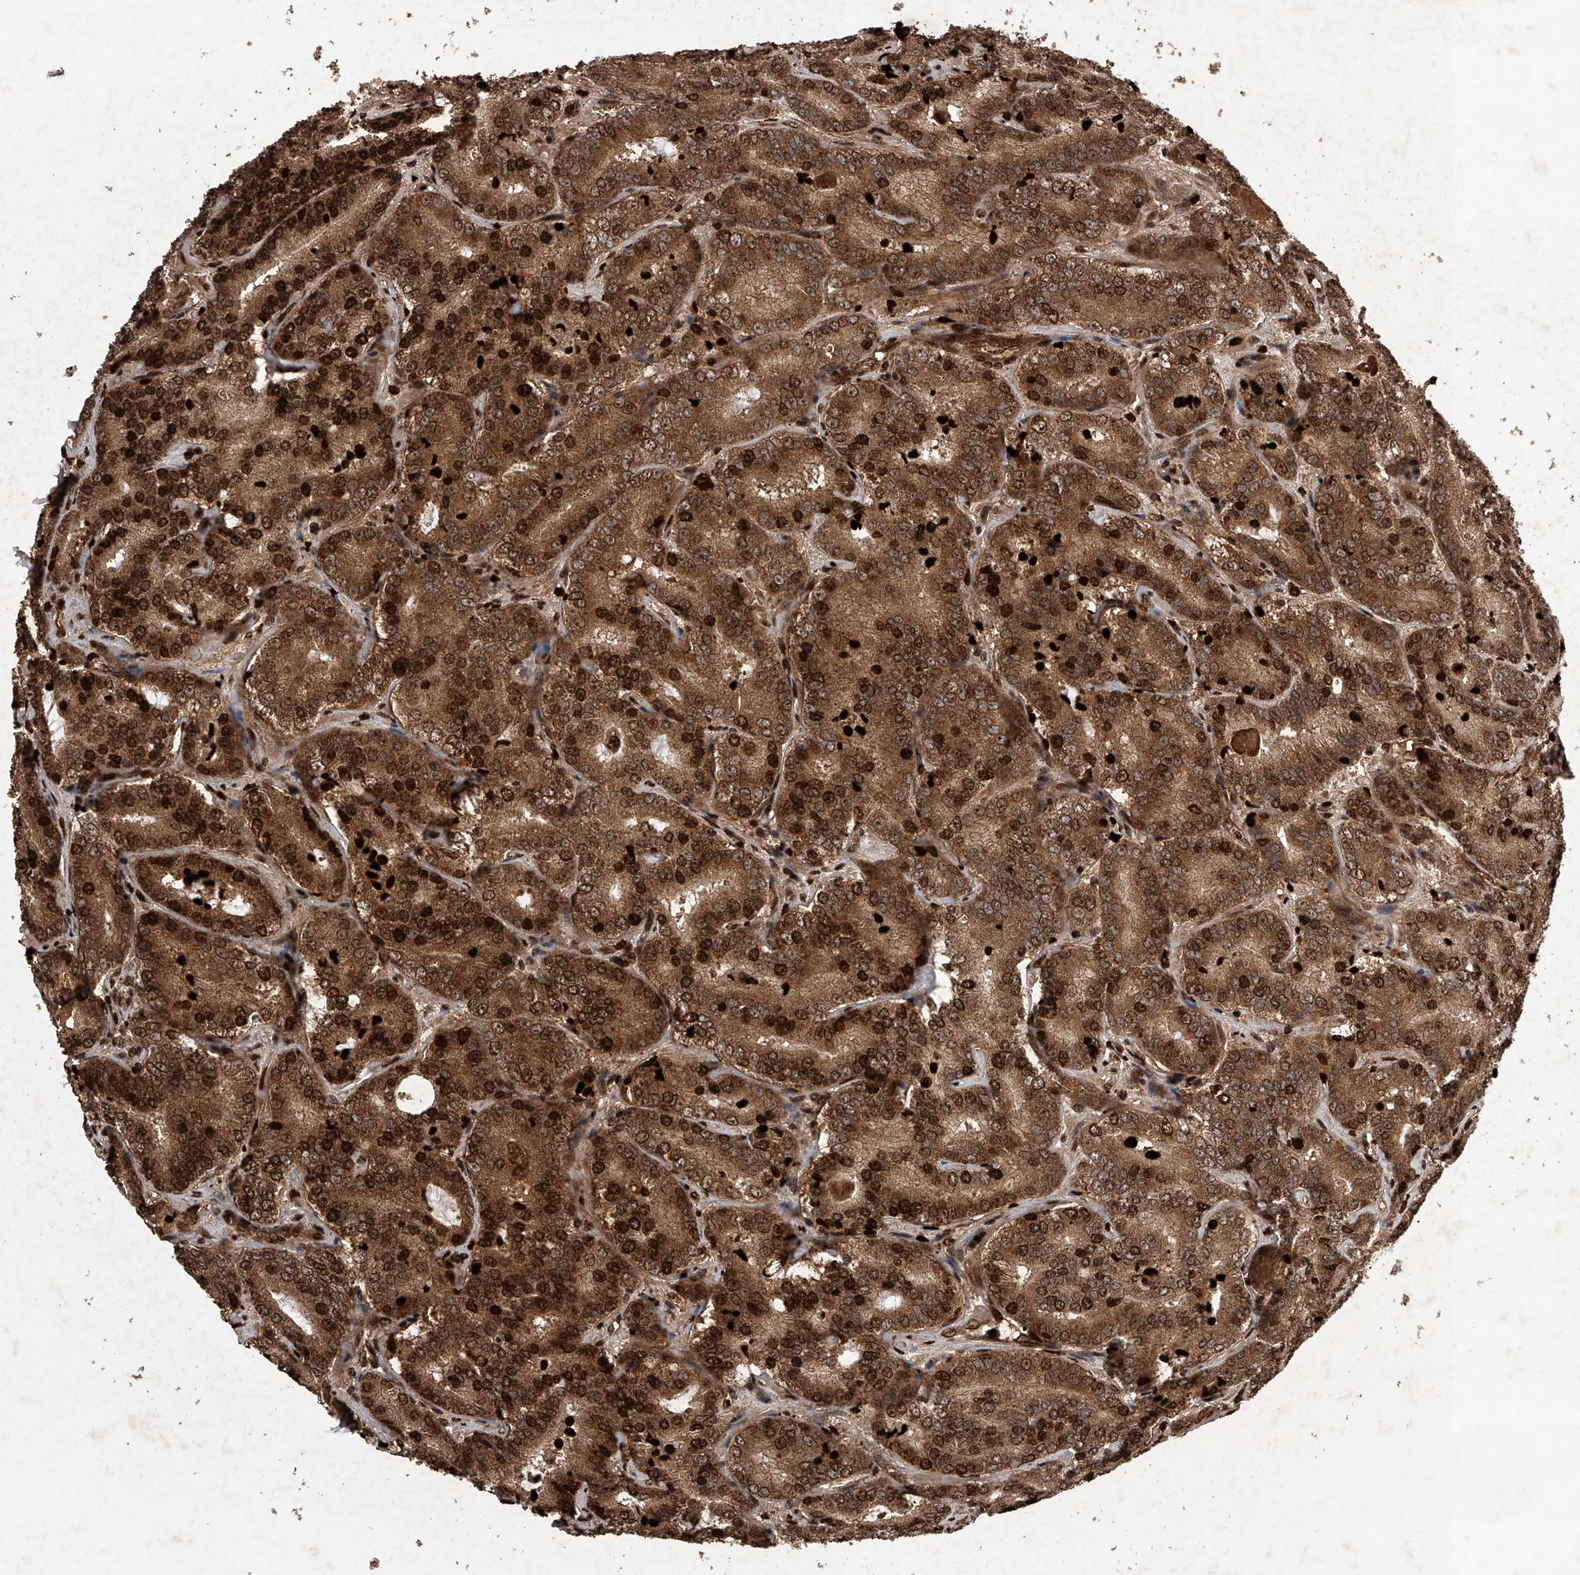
{"staining": {"intensity": "strong", "quantity": ">75%", "location": "cytoplasmic/membranous,nuclear"}, "tissue": "prostate cancer", "cell_type": "Tumor cells", "image_type": "cancer", "snomed": [{"axis": "morphology", "description": "Adenocarcinoma, High grade"}, {"axis": "topography", "description": "Prostate"}], "caption": "A micrograph showing strong cytoplasmic/membranous and nuclear positivity in about >75% of tumor cells in high-grade adenocarcinoma (prostate), as visualized by brown immunohistochemical staining.", "gene": "MAP3K11", "patient": {"sex": "male", "age": 57}}